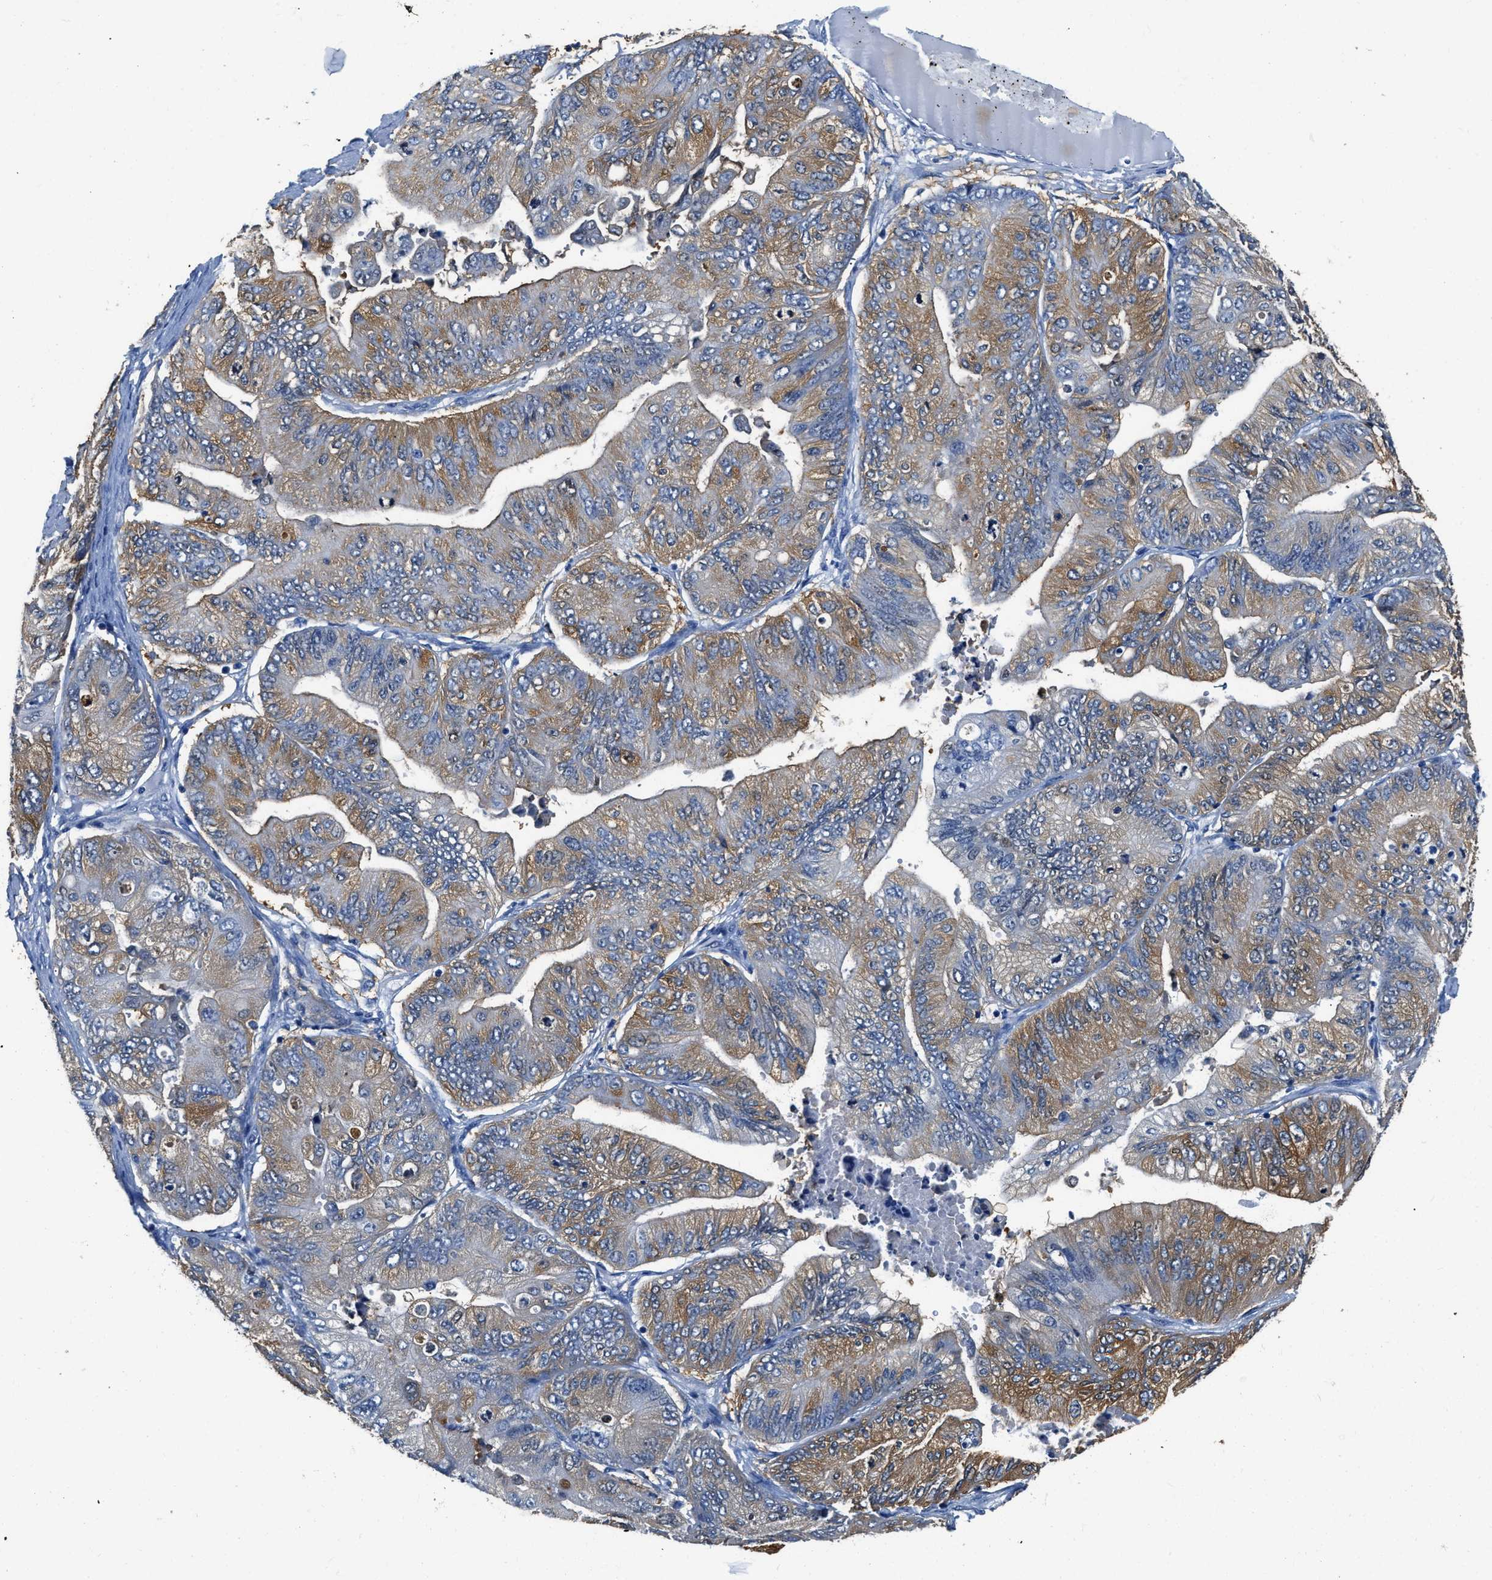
{"staining": {"intensity": "moderate", "quantity": ">75%", "location": "cytoplasmic/membranous"}, "tissue": "ovarian cancer", "cell_type": "Tumor cells", "image_type": "cancer", "snomed": [{"axis": "morphology", "description": "Cystadenocarcinoma, mucinous, NOS"}, {"axis": "topography", "description": "Ovary"}], "caption": "This is an image of immunohistochemistry staining of ovarian mucinous cystadenocarcinoma, which shows moderate expression in the cytoplasmic/membranous of tumor cells.", "gene": "ZDHHC13", "patient": {"sex": "female", "age": 61}}